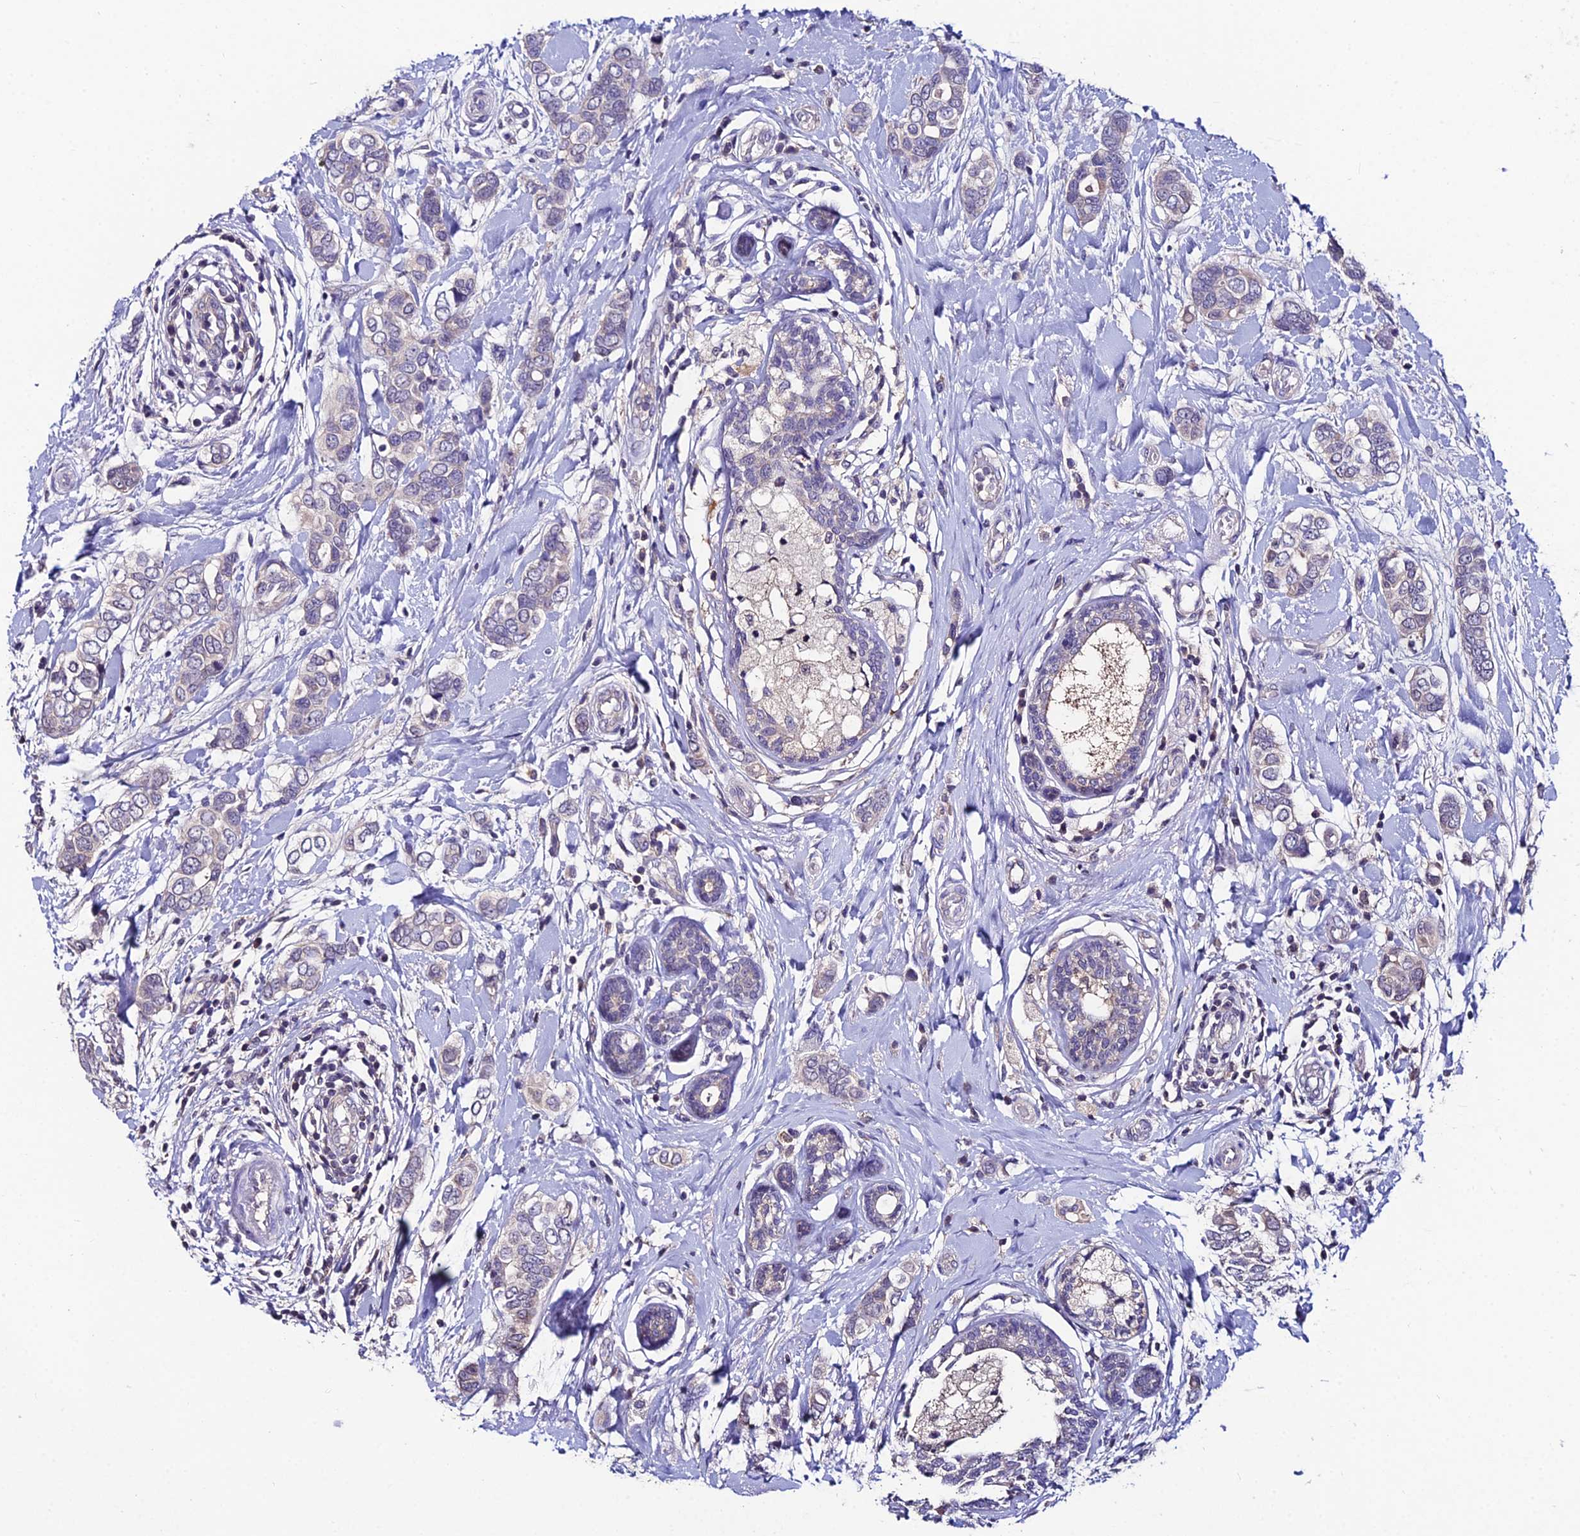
{"staining": {"intensity": "weak", "quantity": "<25%", "location": "cytoplasmic/membranous"}, "tissue": "breast cancer", "cell_type": "Tumor cells", "image_type": "cancer", "snomed": [{"axis": "morphology", "description": "Lobular carcinoma"}, {"axis": "topography", "description": "Breast"}], "caption": "Human lobular carcinoma (breast) stained for a protein using immunohistochemistry (IHC) exhibits no staining in tumor cells.", "gene": "LGALS7", "patient": {"sex": "female", "age": 51}}